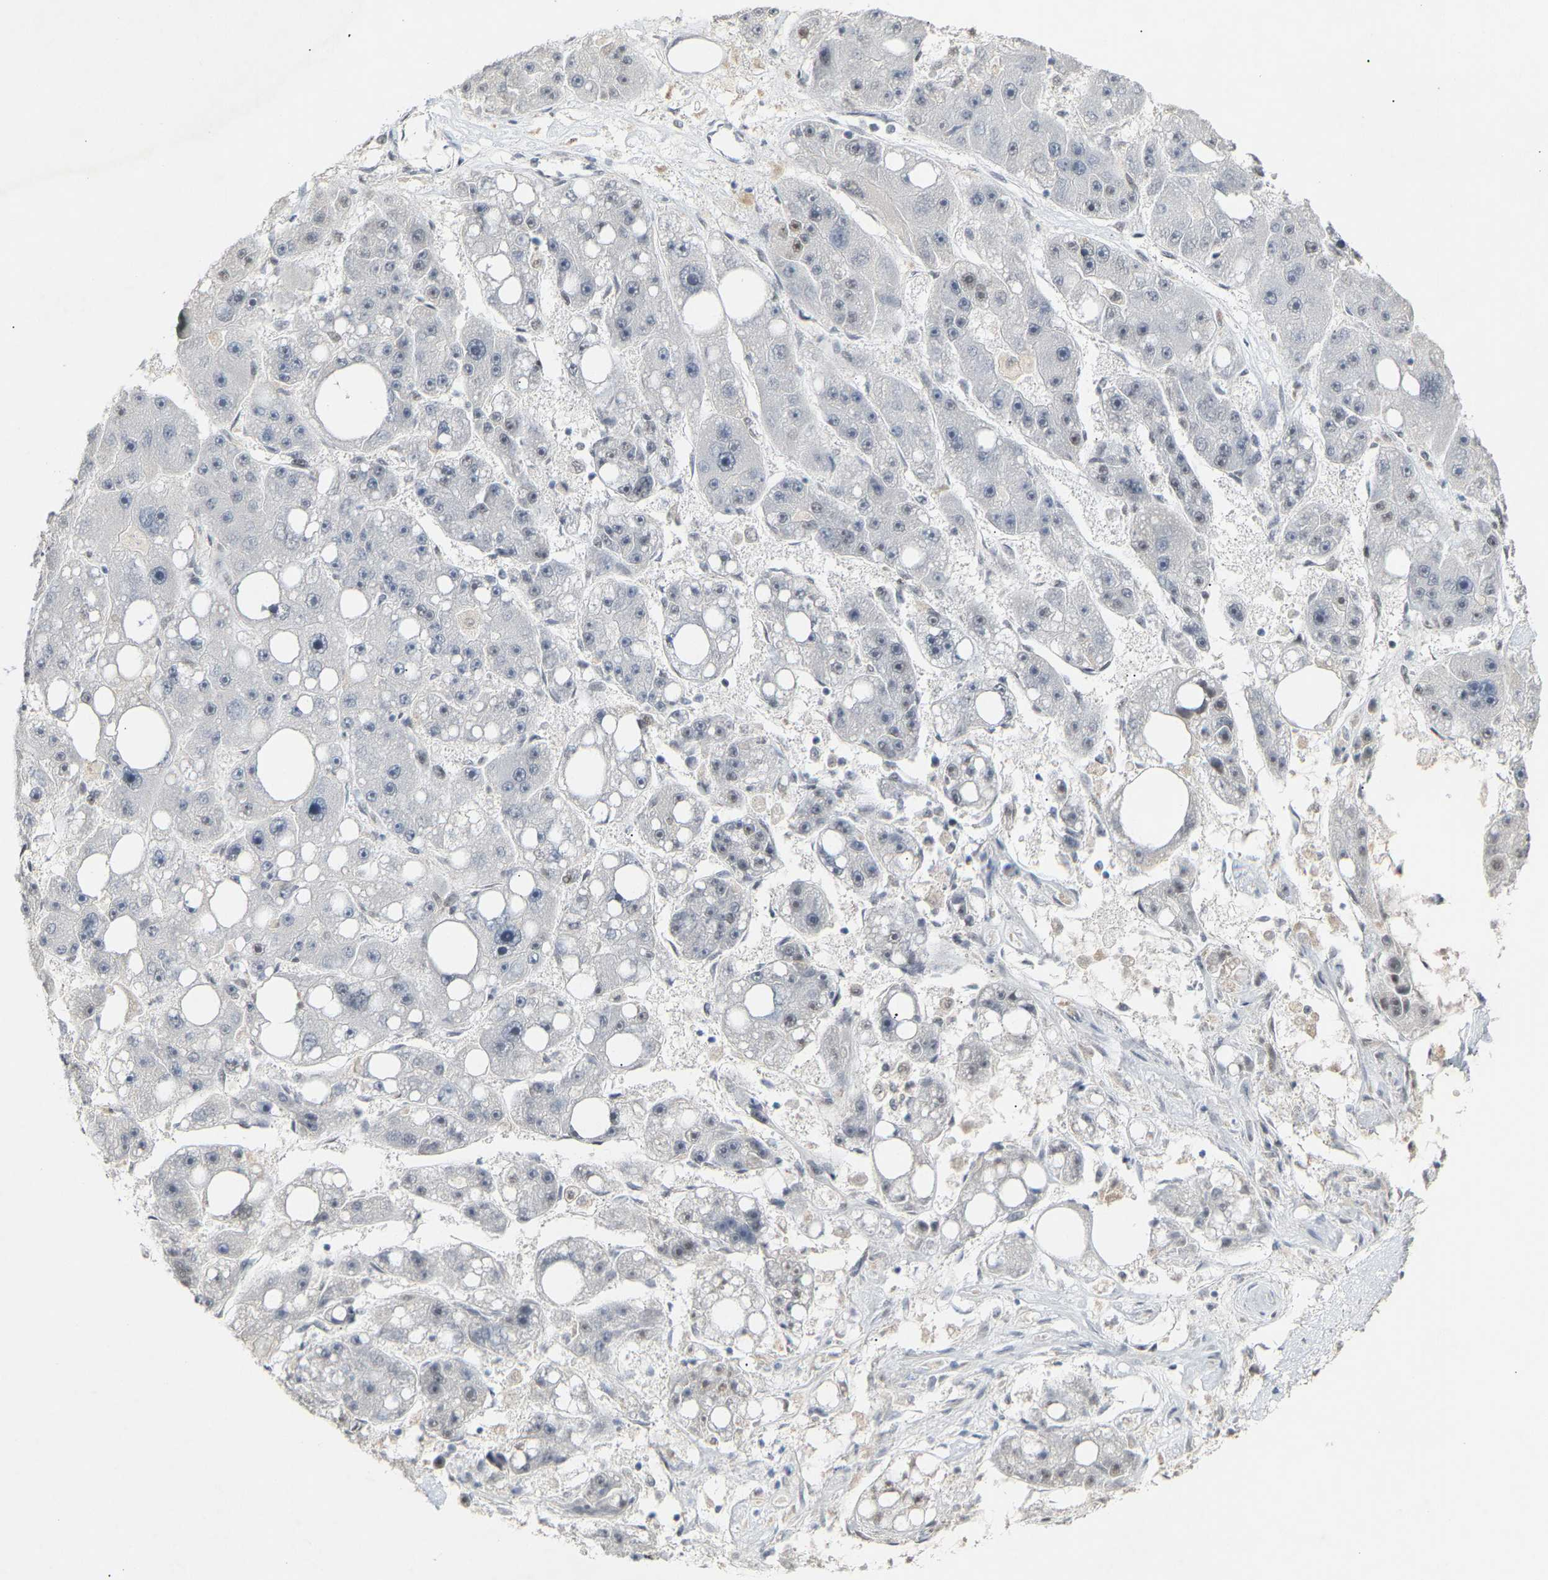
{"staining": {"intensity": "negative", "quantity": "none", "location": "none"}, "tissue": "liver cancer", "cell_type": "Tumor cells", "image_type": "cancer", "snomed": [{"axis": "morphology", "description": "Carcinoma, Hepatocellular, NOS"}, {"axis": "topography", "description": "Liver"}], "caption": "Tumor cells show no significant protein expression in hepatocellular carcinoma (liver).", "gene": "NELFB", "patient": {"sex": "female", "age": 61}}